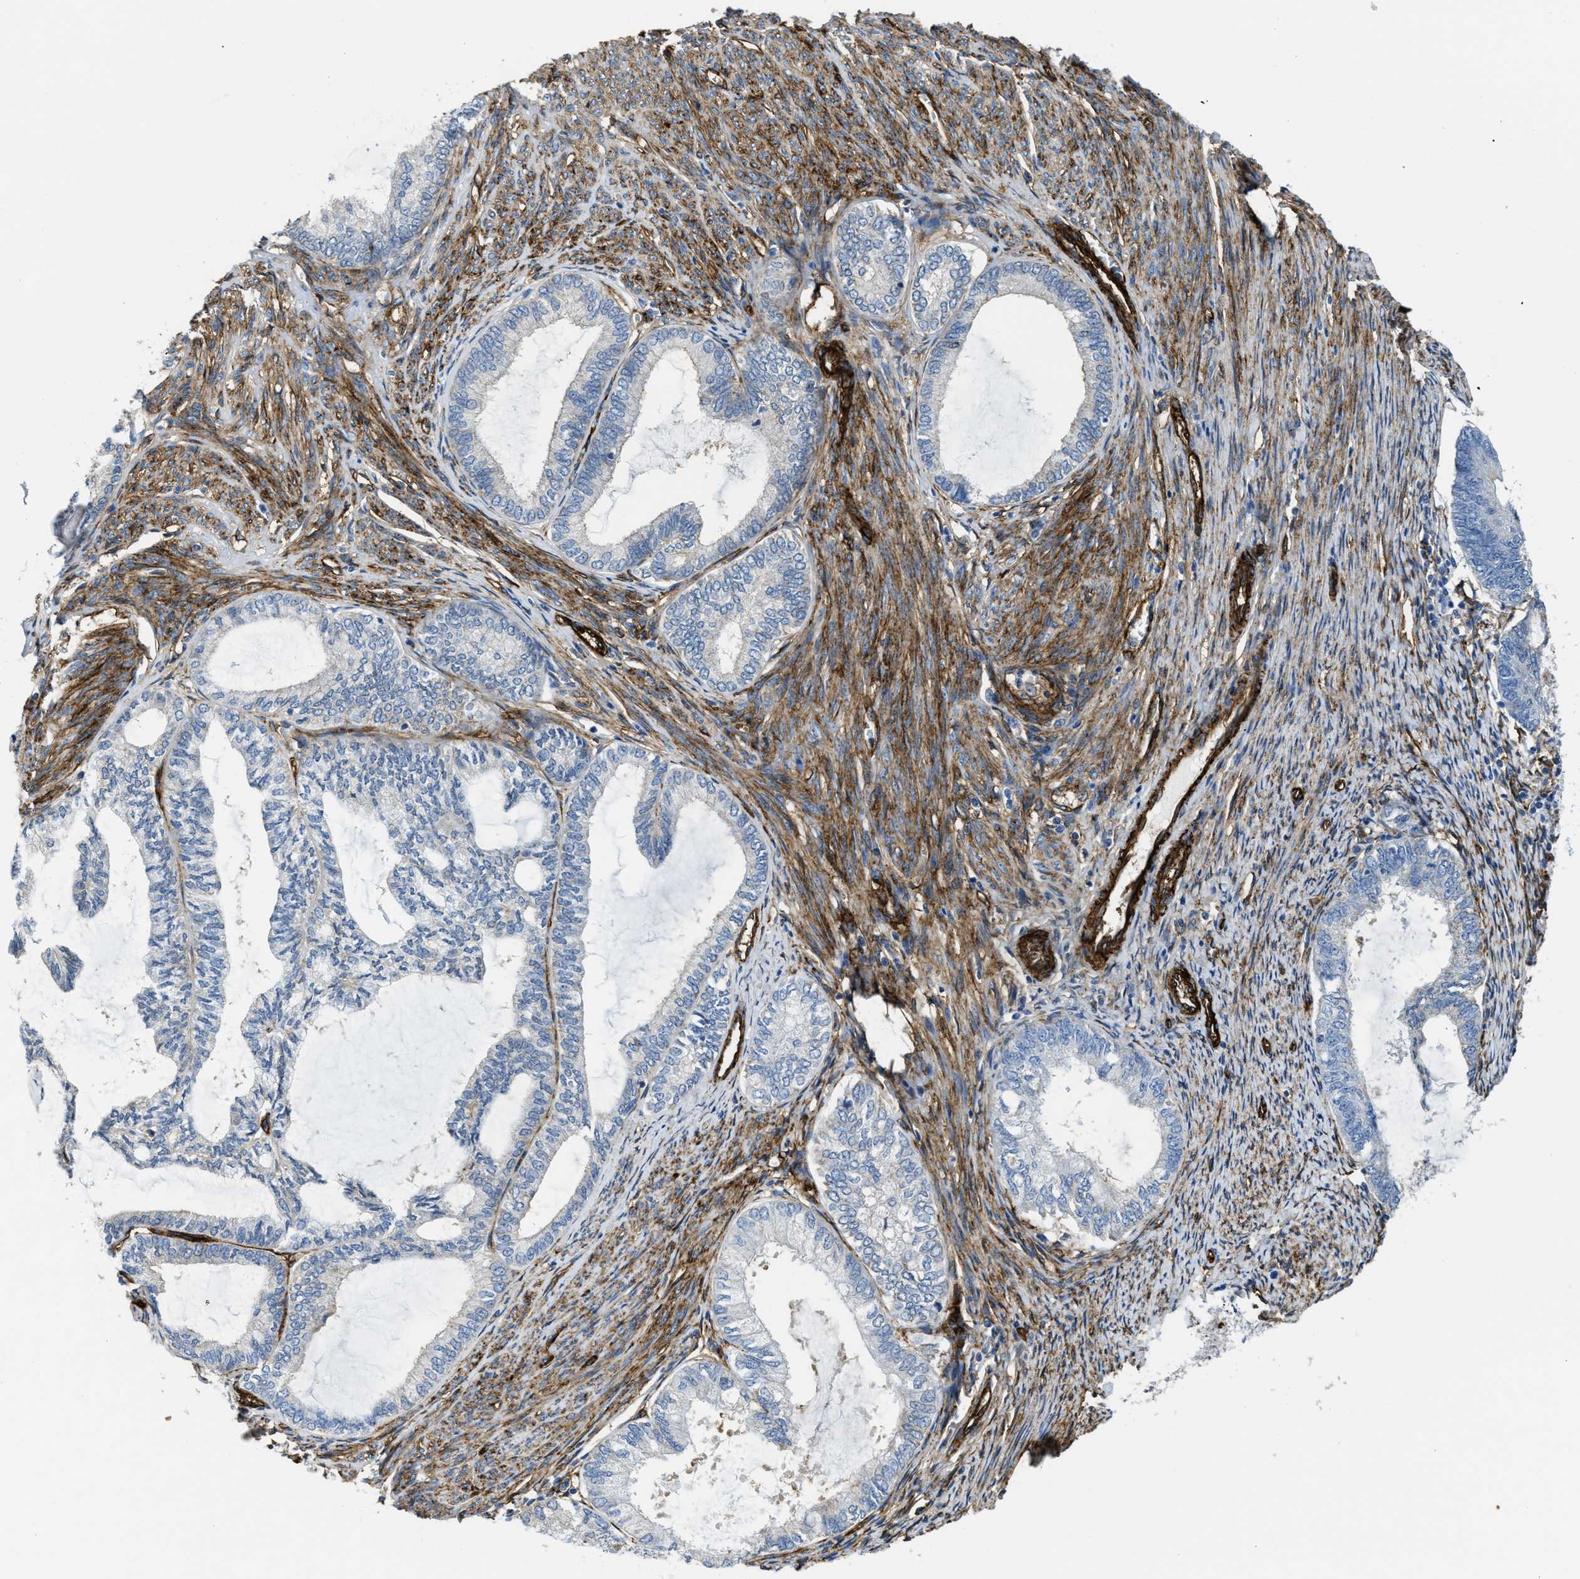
{"staining": {"intensity": "weak", "quantity": "<25%", "location": "cytoplasmic/membranous"}, "tissue": "endometrial cancer", "cell_type": "Tumor cells", "image_type": "cancer", "snomed": [{"axis": "morphology", "description": "Adenocarcinoma, NOS"}, {"axis": "topography", "description": "Endometrium"}], "caption": "This is a photomicrograph of immunohistochemistry (IHC) staining of endometrial cancer (adenocarcinoma), which shows no staining in tumor cells. The staining was performed using DAB (3,3'-diaminobenzidine) to visualize the protein expression in brown, while the nuclei were stained in blue with hematoxylin (Magnification: 20x).", "gene": "NAB1", "patient": {"sex": "female", "age": 86}}